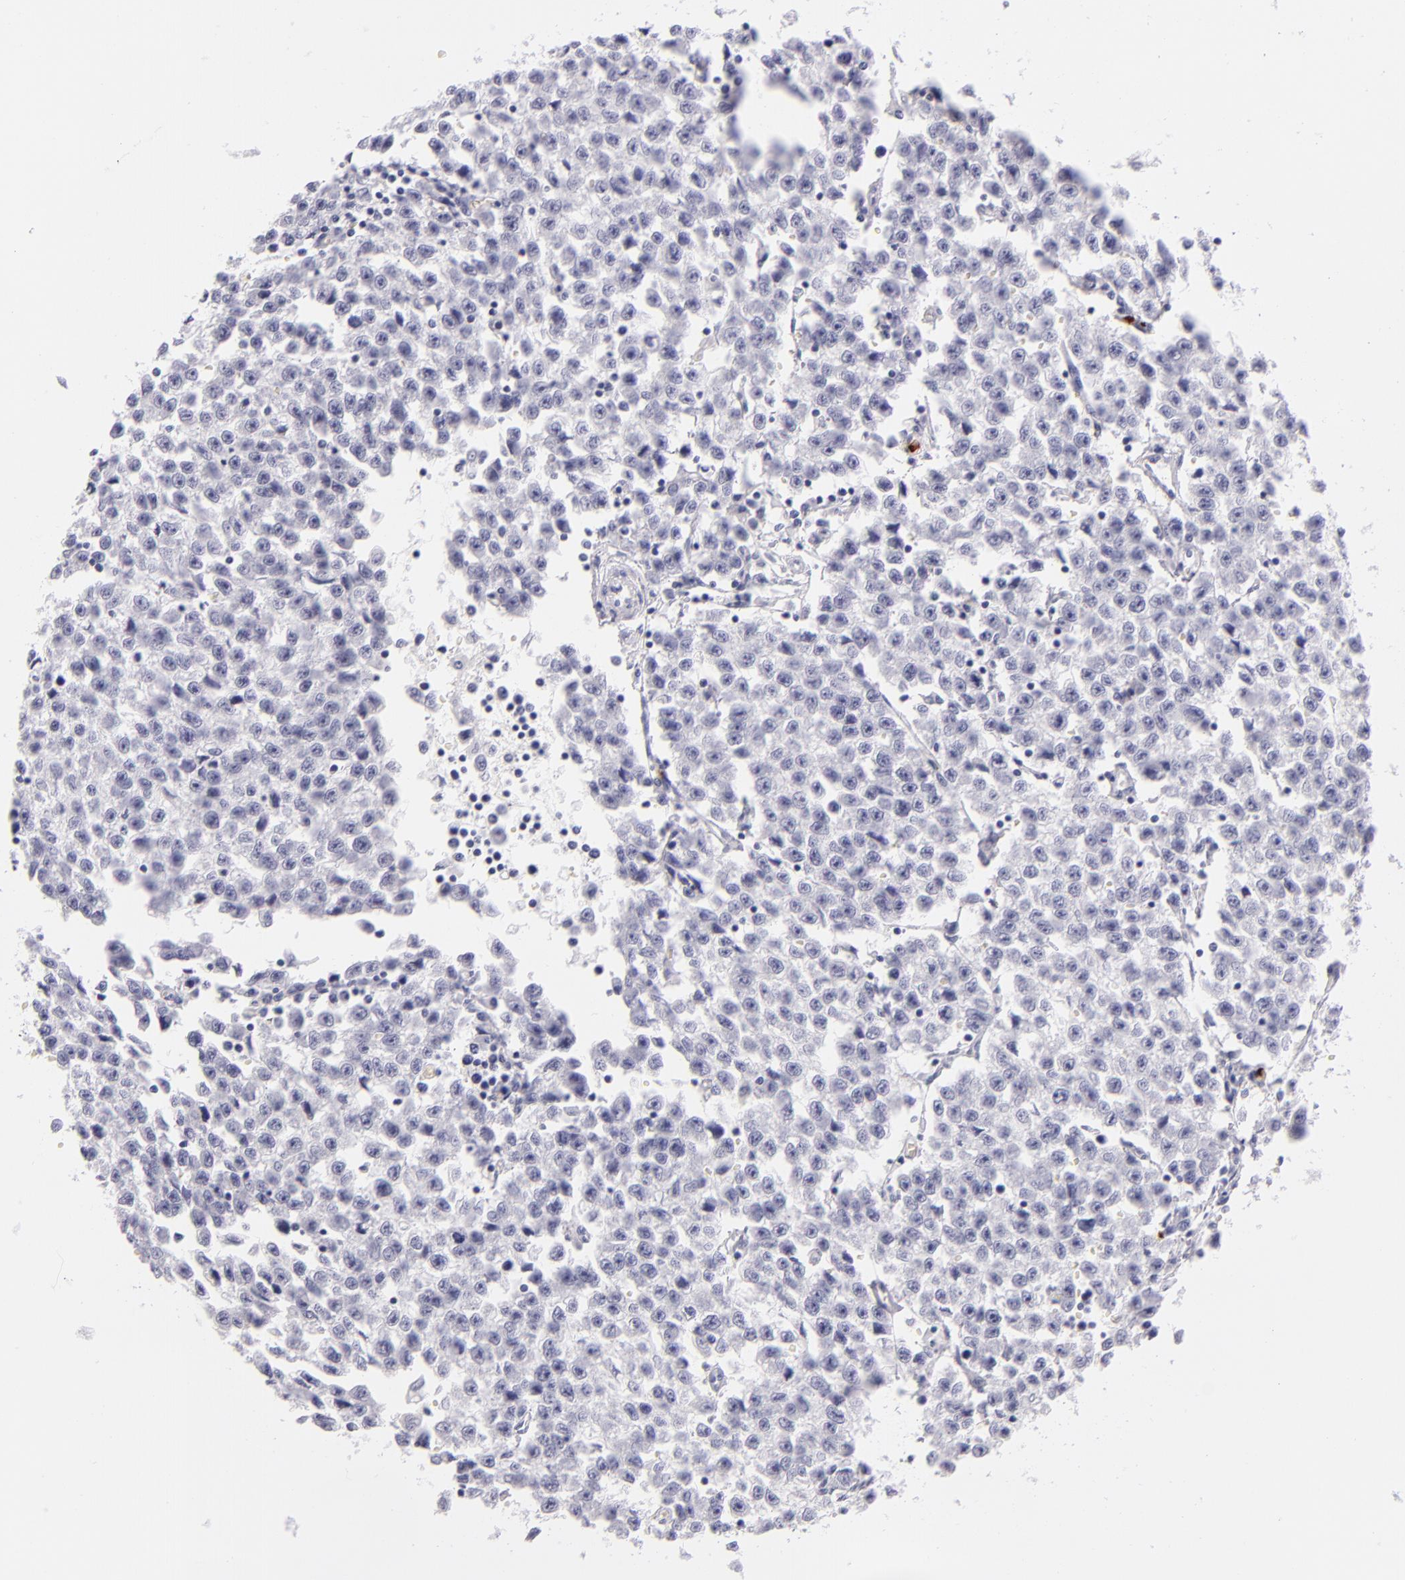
{"staining": {"intensity": "negative", "quantity": "none", "location": "none"}, "tissue": "testis cancer", "cell_type": "Tumor cells", "image_type": "cancer", "snomed": [{"axis": "morphology", "description": "Seminoma, NOS"}, {"axis": "topography", "description": "Testis"}], "caption": "Testis cancer stained for a protein using immunohistochemistry displays no positivity tumor cells.", "gene": "GP1BA", "patient": {"sex": "male", "age": 35}}